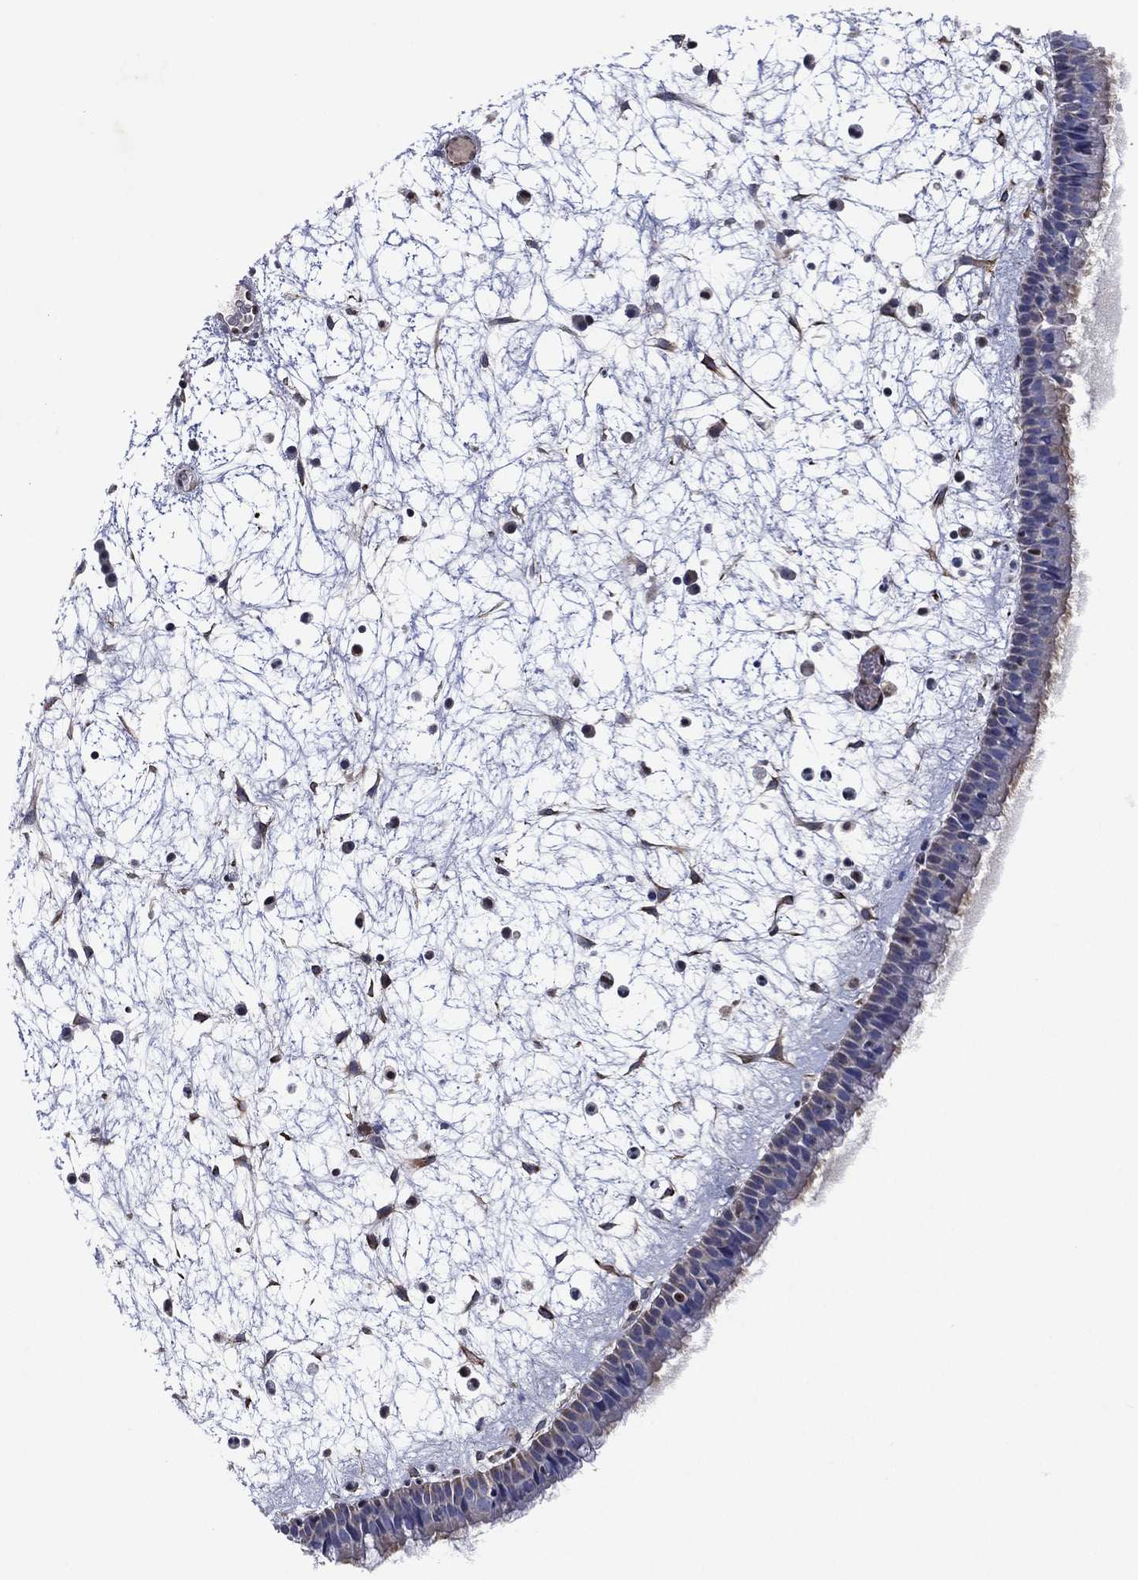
{"staining": {"intensity": "weak", "quantity": "25%-75%", "location": "cytoplasmic/membranous"}, "tissue": "nasopharynx", "cell_type": "Respiratory epithelial cells", "image_type": "normal", "snomed": [{"axis": "morphology", "description": "Normal tissue, NOS"}, {"axis": "topography", "description": "Nasopharynx"}], "caption": "Normal nasopharynx displays weak cytoplasmic/membranous staining in approximately 25%-75% of respiratory epithelial cells The staining is performed using DAB brown chromogen to label protein expression. The nuclei are counter-stained blue using hematoxylin..", "gene": "FLI1", "patient": {"sex": "male", "age": 58}}